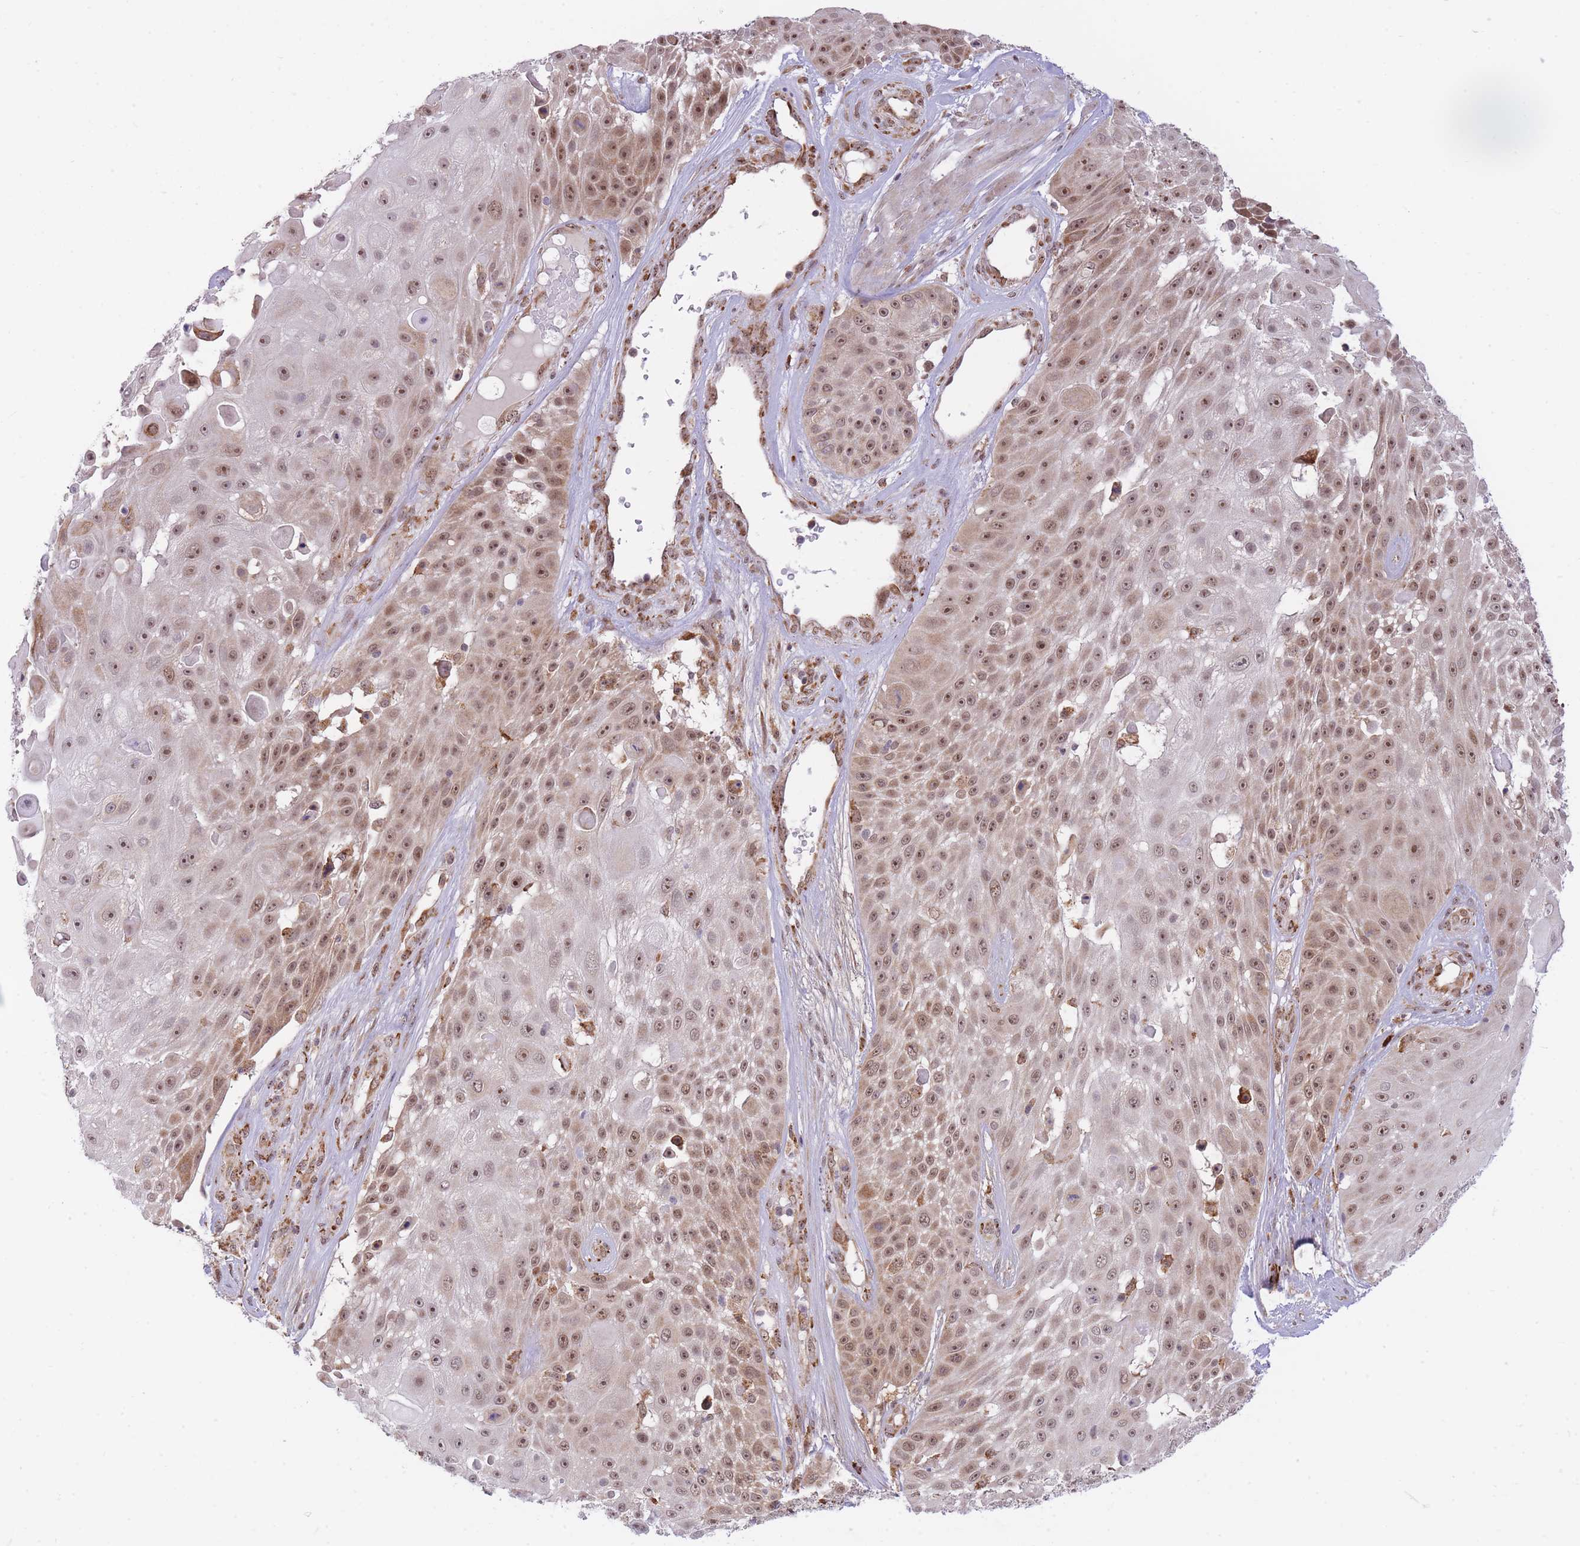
{"staining": {"intensity": "moderate", "quantity": ">75%", "location": "cytoplasmic/membranous,nuclear"}, "tissue": "skin cancer", "cell_type": "Tumor cells", "image_type": "cancer", "snomed": [{"axis": "morphology", "description": "Squamous cell carcinoma, NOS"}, {"axis": "topography", "description": "Skin"}], "caption": "A high-resolution image shows immunohistochemistry staining of skin cancer, which shows moderate cytoplasmic/membranous and nuclear expression in about >75% of tumor cells.", "gene": "EXOSC8", "patient": {"sex": "female", "age": 86}}